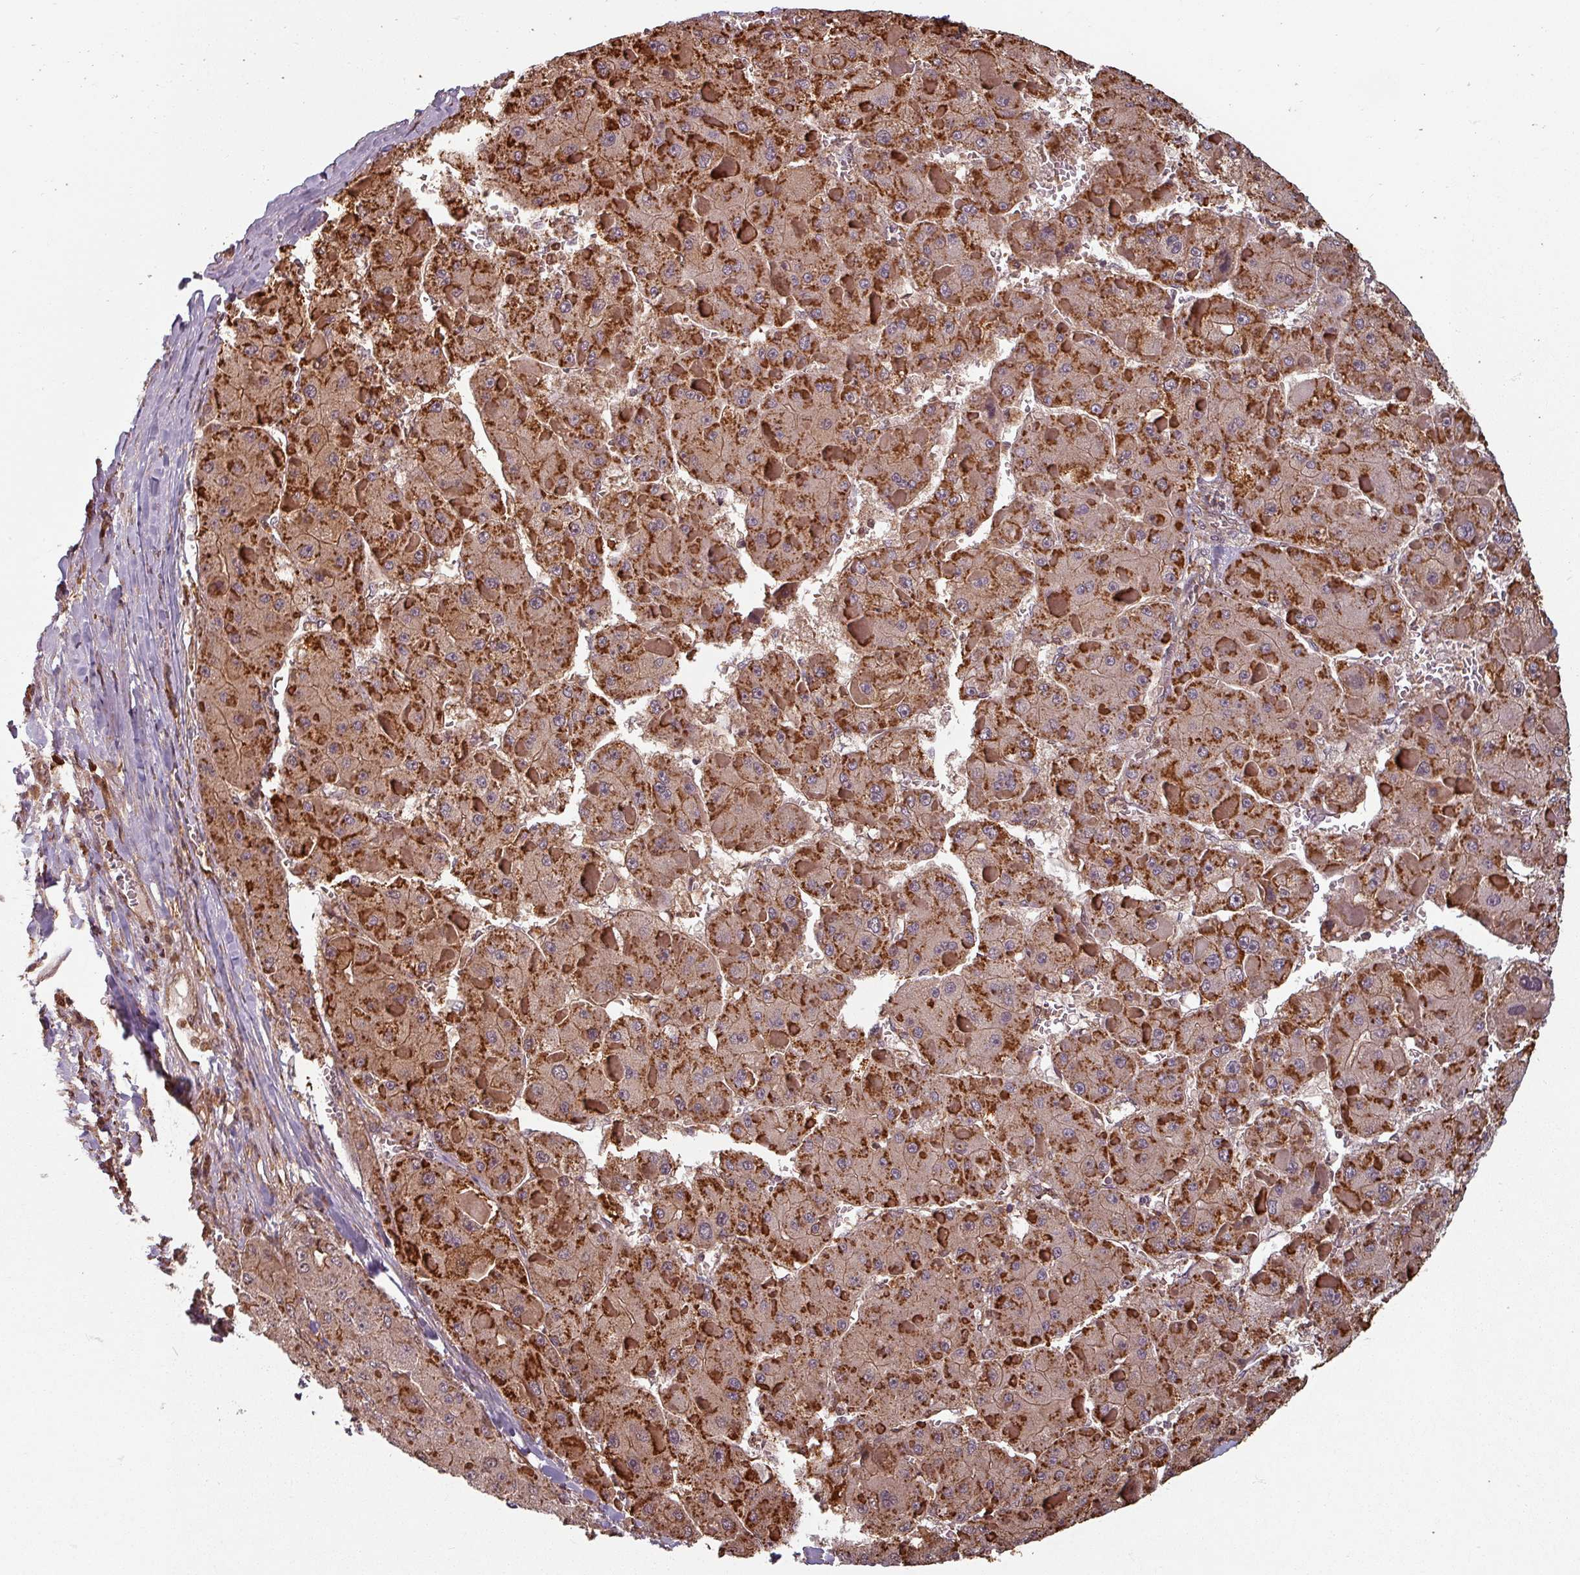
{"staining": {"intensity": "moderate", "quantity": ">75%", "location": "cytoplasmic/membranous"}, "tissue": "liver cancer", "cell_type": "Tumor cells", "image_type": "cancer", "snomed": [{"axis": "morphology", "description": "Carcinoma, Hepatocellular, NOS"}, {"axis": "topography", "description": "Liver"}], "caption": "About >75% of tumor cells in hepatocellular carcinoma (liver) exhibit moderate cytoplasmic/membranous protein staining as visualized by brown immunohistochemical staining.", "gene": "EID1", "patient": {"sex": "female", "age": 73}}